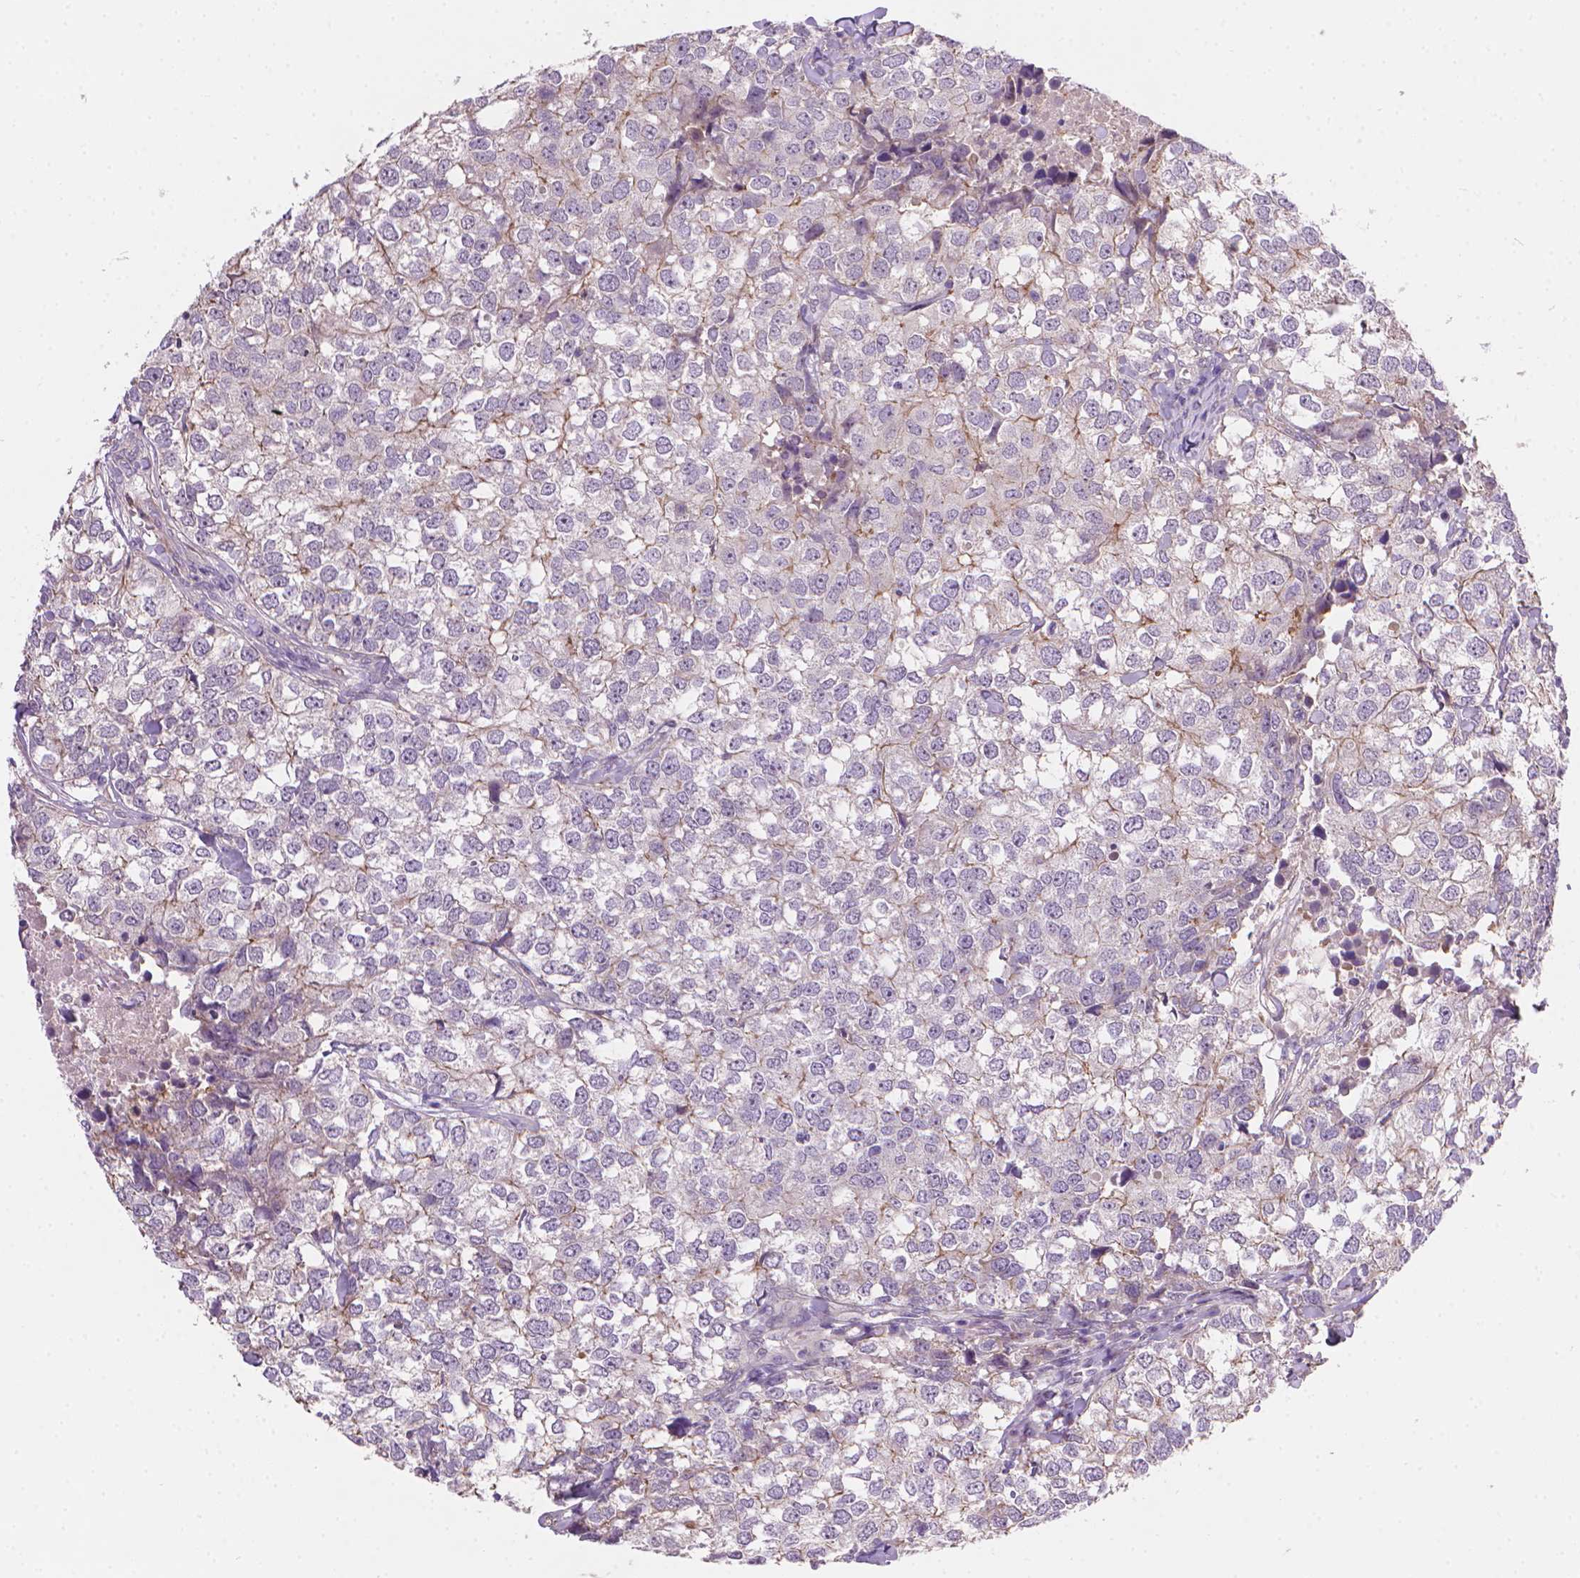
{"staining": {"intensity": "weak", "quantity": "<25%", "location": "cytoplasmic/membranous"}, "tissue": "breast cancer", "cell_type": "Tumor cells", "image_type": "cancer", "snomed": [{"axis": "morphology", "description": "Duct carcinoma"}, {"axis": "topography", "description": "Breast"}], "caption": "Image shows no significant protein positivity in tumor cells of breast cancer (intraductal carcinoma).", "gene": "AMMECR1", "patient": {"sex": "female", "age": 30}}